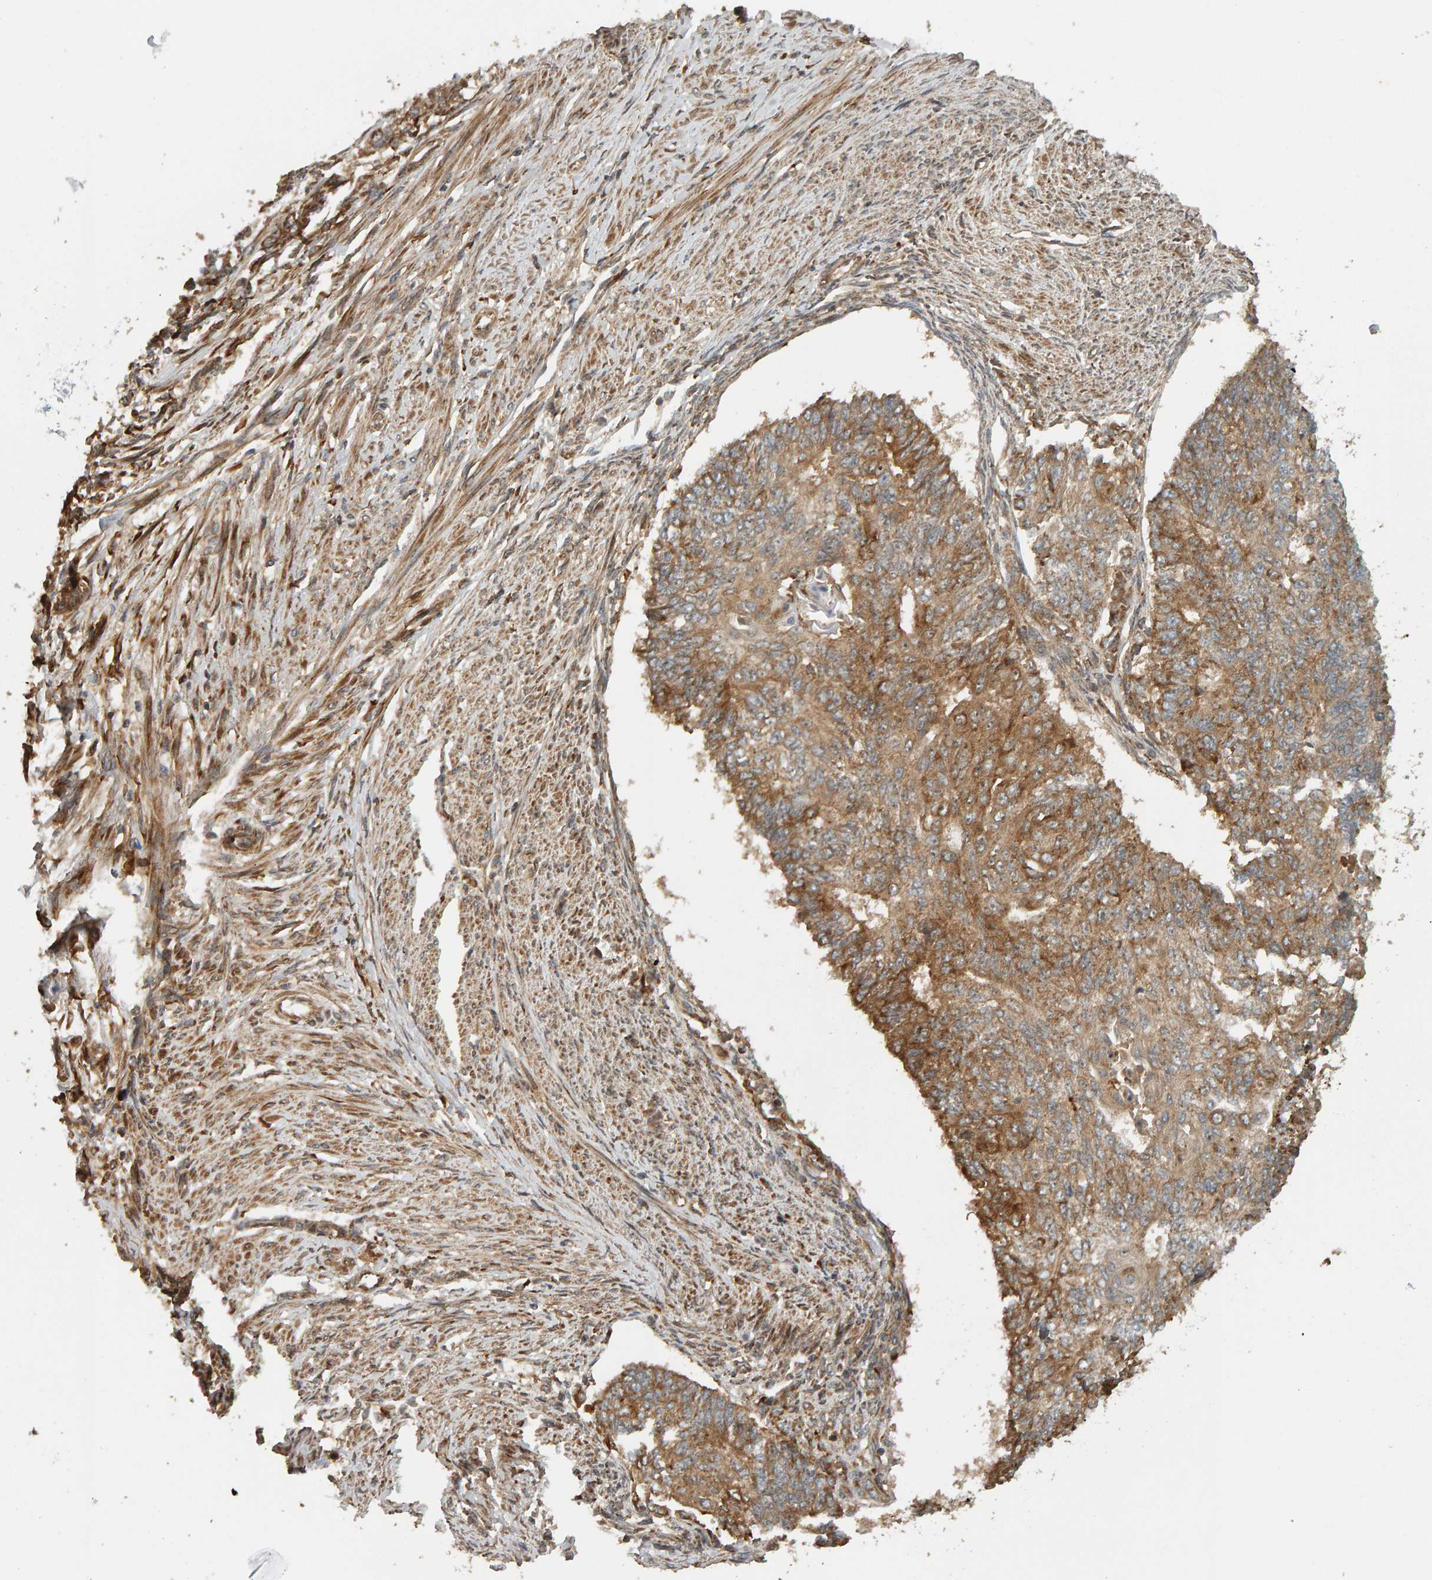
{"staining": {"intensity": "moderate", "quantity": ">75%", "location": "cytoplasmic/membranous"}, "tissue": "endometrial cancer", "cell_type": "Tumor cells", "image_type": "cancer", "snomed": [{"axis": "morphology", "description": "Adenocarcinoma, NOS"}, {"axis": "topography", "description": "Endometrium"}], "caption": "Immunohistochemistry (DAB (3,3'-diaminobenzidine)) staining of endometrial cancer (adenocarcinoma) demonstrates moderate cytoplasmic/membranous protein expression in about >75% of tumor cells. The staining is performed using DAB brown chromogen to label protein expression. The nuclei are counter-stained blue using hematoxylin.", "gene": "ZFAND1", "patient": {"sex": "female", "age": 32}}